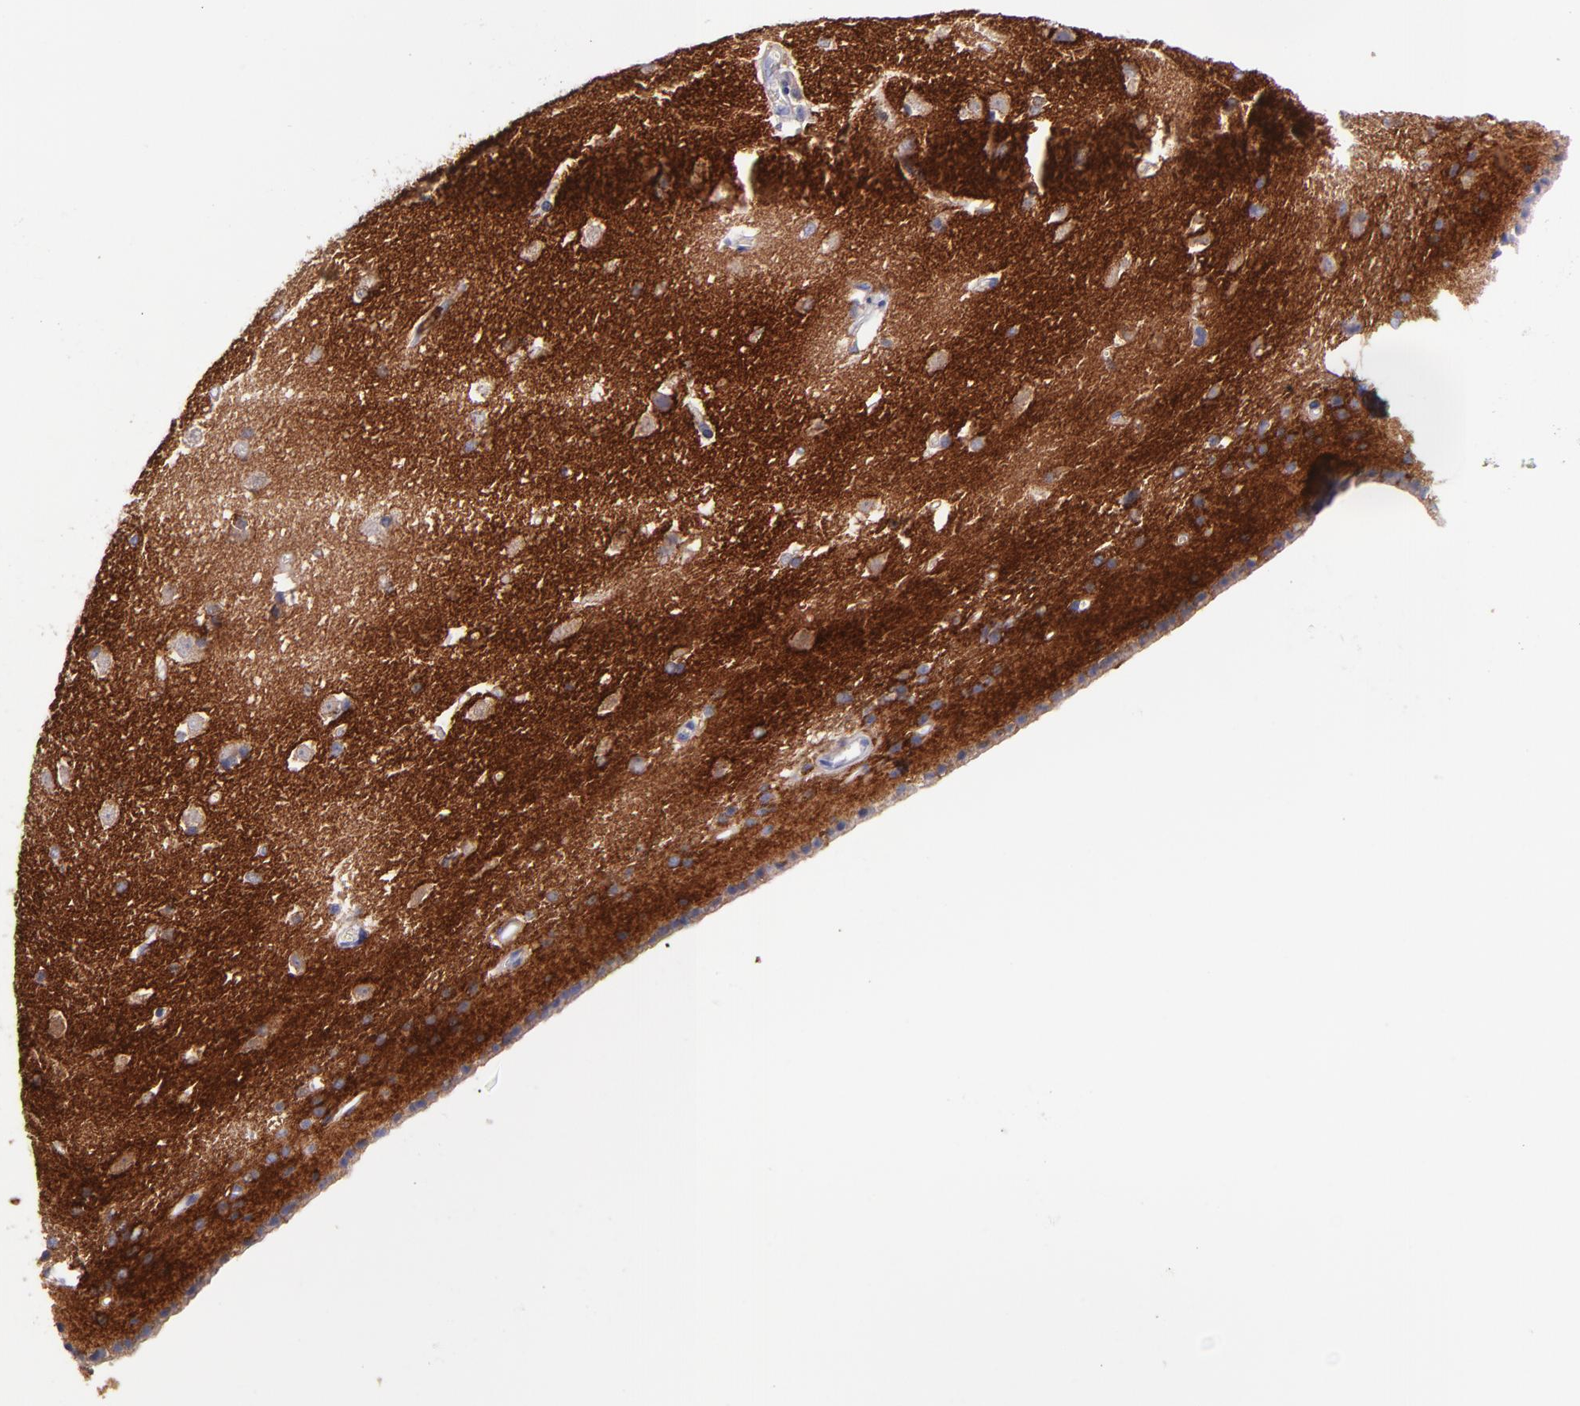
{"staining": {"intensity": "negative", "quantity": "none", "location": "none"}, "tissue": "caudate", "cell_type": "Glial cells", "image_type": "normal", "snomed": [{"axis": "morphology", "description": "Normal tissue, NOS"}, {"axis": "topography", "description": "Lateral ventricle wall"}], "caption": "DAB immunohistochemical staining of normal caudate demonstrates no significant expression in glial cells.", "gene": "C5AR1", "patient": {"sex": "female", "age": 19}}